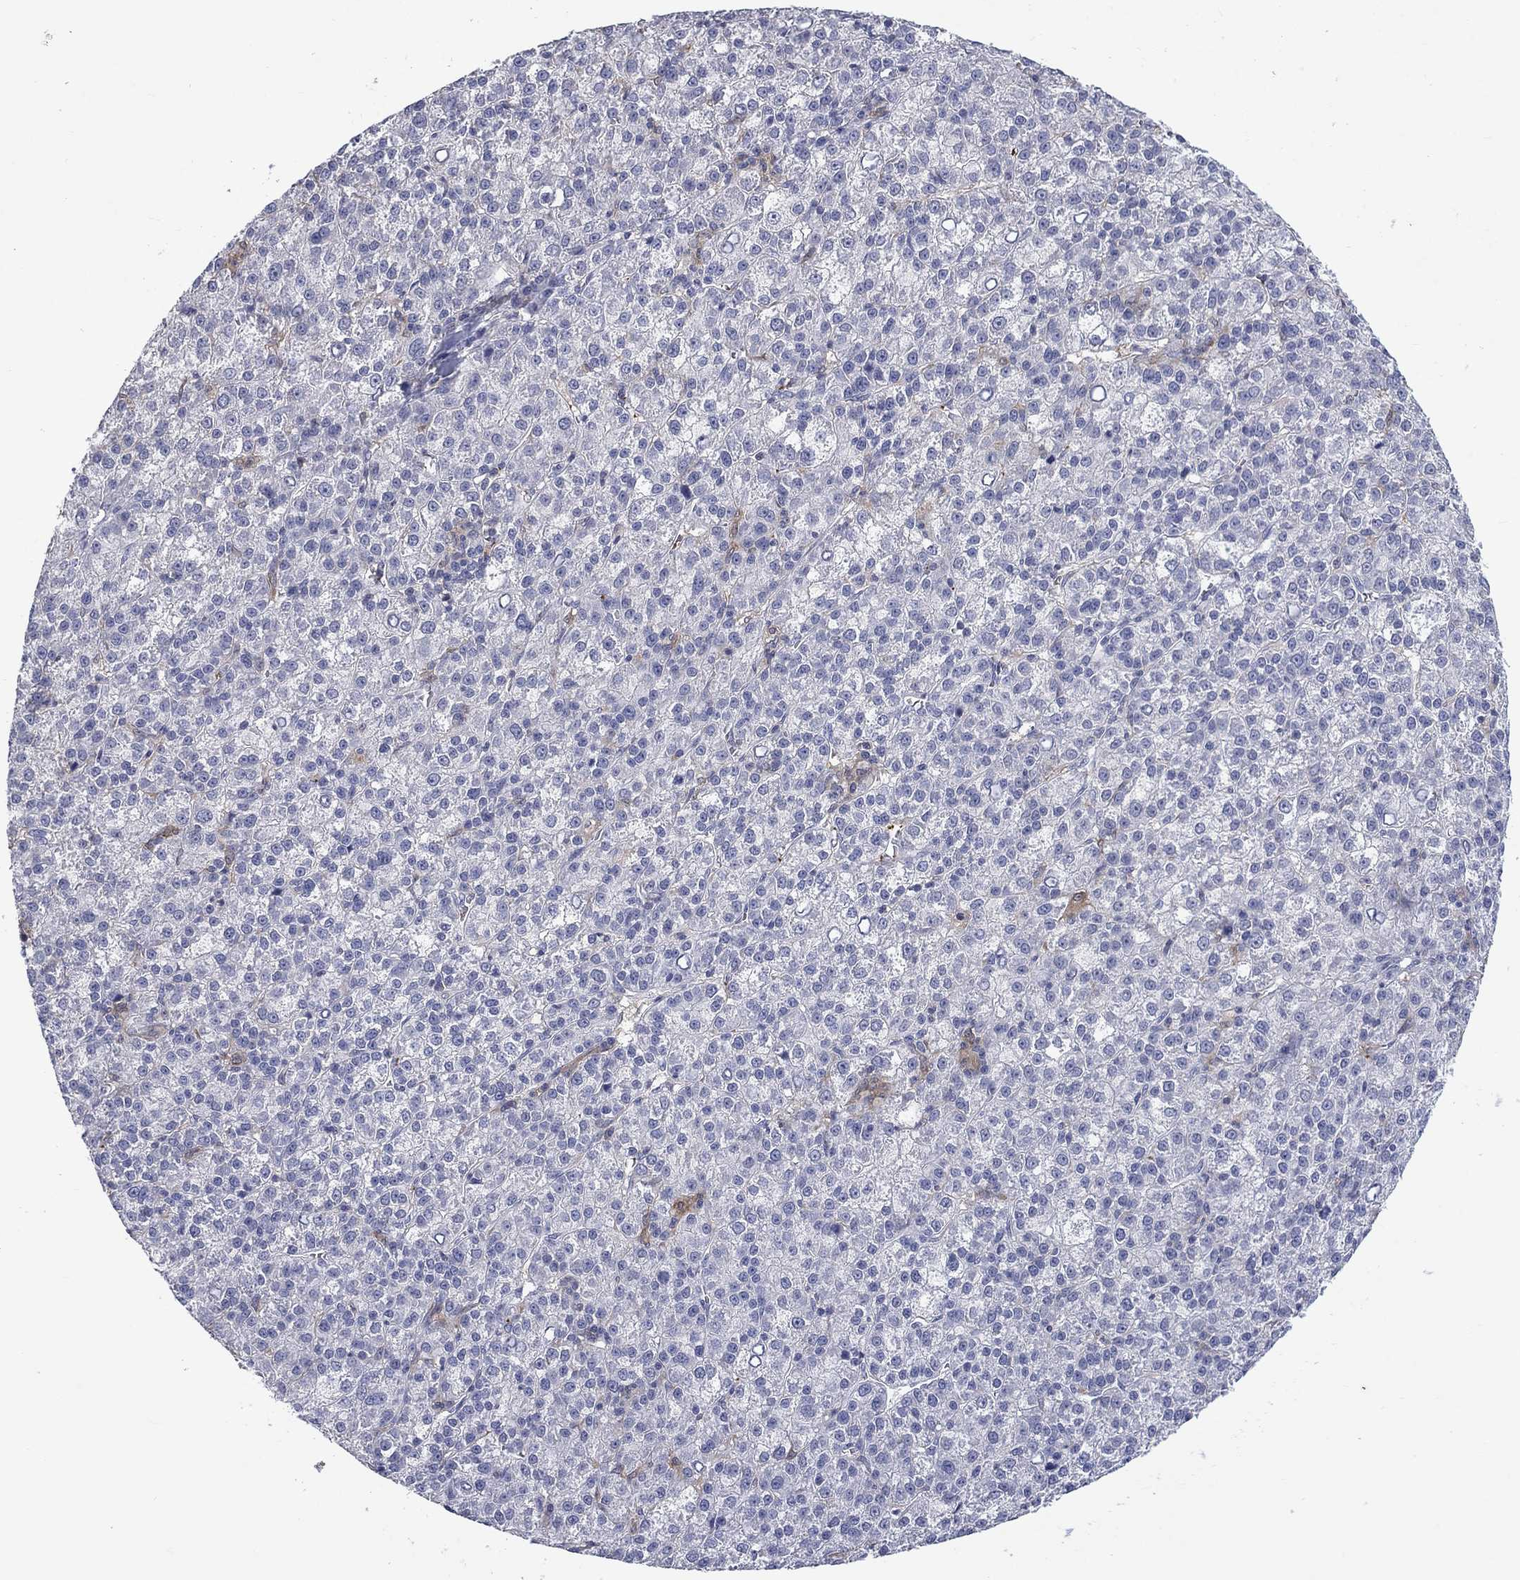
{"staining": {"intensity": "negative", "quantity": "none", "location": "none"}, "tissue": "liver cancer", "cell_type": "Tumor cells", "image_type": "cancer", "snomed": [{"axis": "morphology", "description": "Carcinoma, Hepatocellular, NOS"}, {"axis": "topography", "description": "Liver"}], "caption": "Liver hepatocellular carcinoma was stained to show a protein in brown. There is no significant staining in tumor cells.", "gene": "PLEK", "patient": {"sex": "female", "age": 60}}